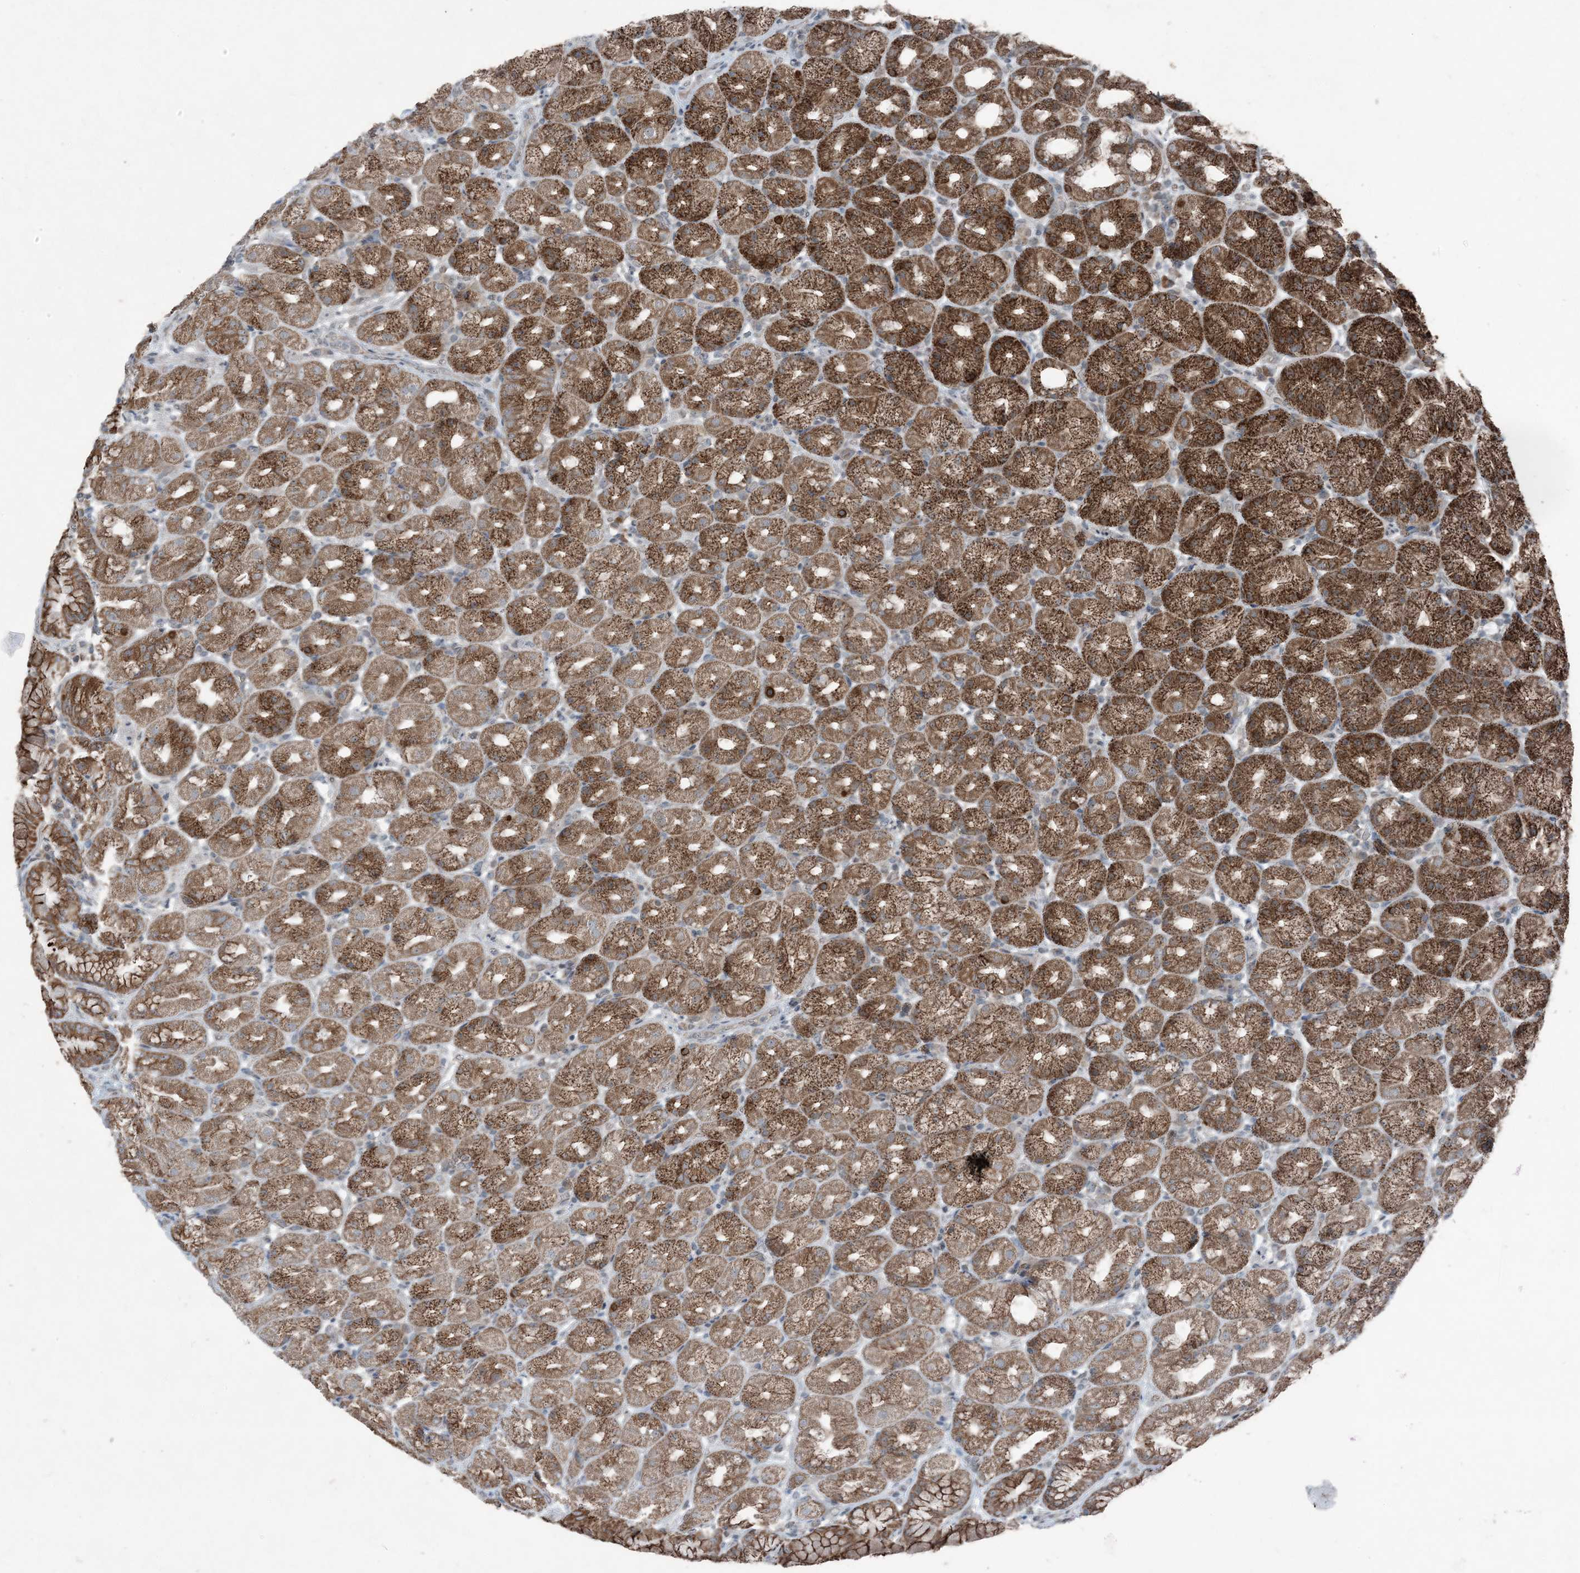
{"staining": {"intensity": "strong", "quantity": ">75%", "location": "cytoplasmic/membranous"}, "tissue": "stomach", "cell_type": "Glandular cells", "image_type": "normal", "snomed": [{"axis": "morphology", "description": "Normal tissue, NOS"}, {"axis": "topography", "description": "Stomach, upper"}], "caption": "Stomach stained for a protein demonstrates strong cytoplasmic/membranous positivity in glandular cells. The staining was performed using DAB (3,3'-diaminobenzidine), with brown indicating positive protein expression. Nuclei are stained blue with hematoxylin.", "gene": "PC", "patient": {"sex": "male", "age": 68}}